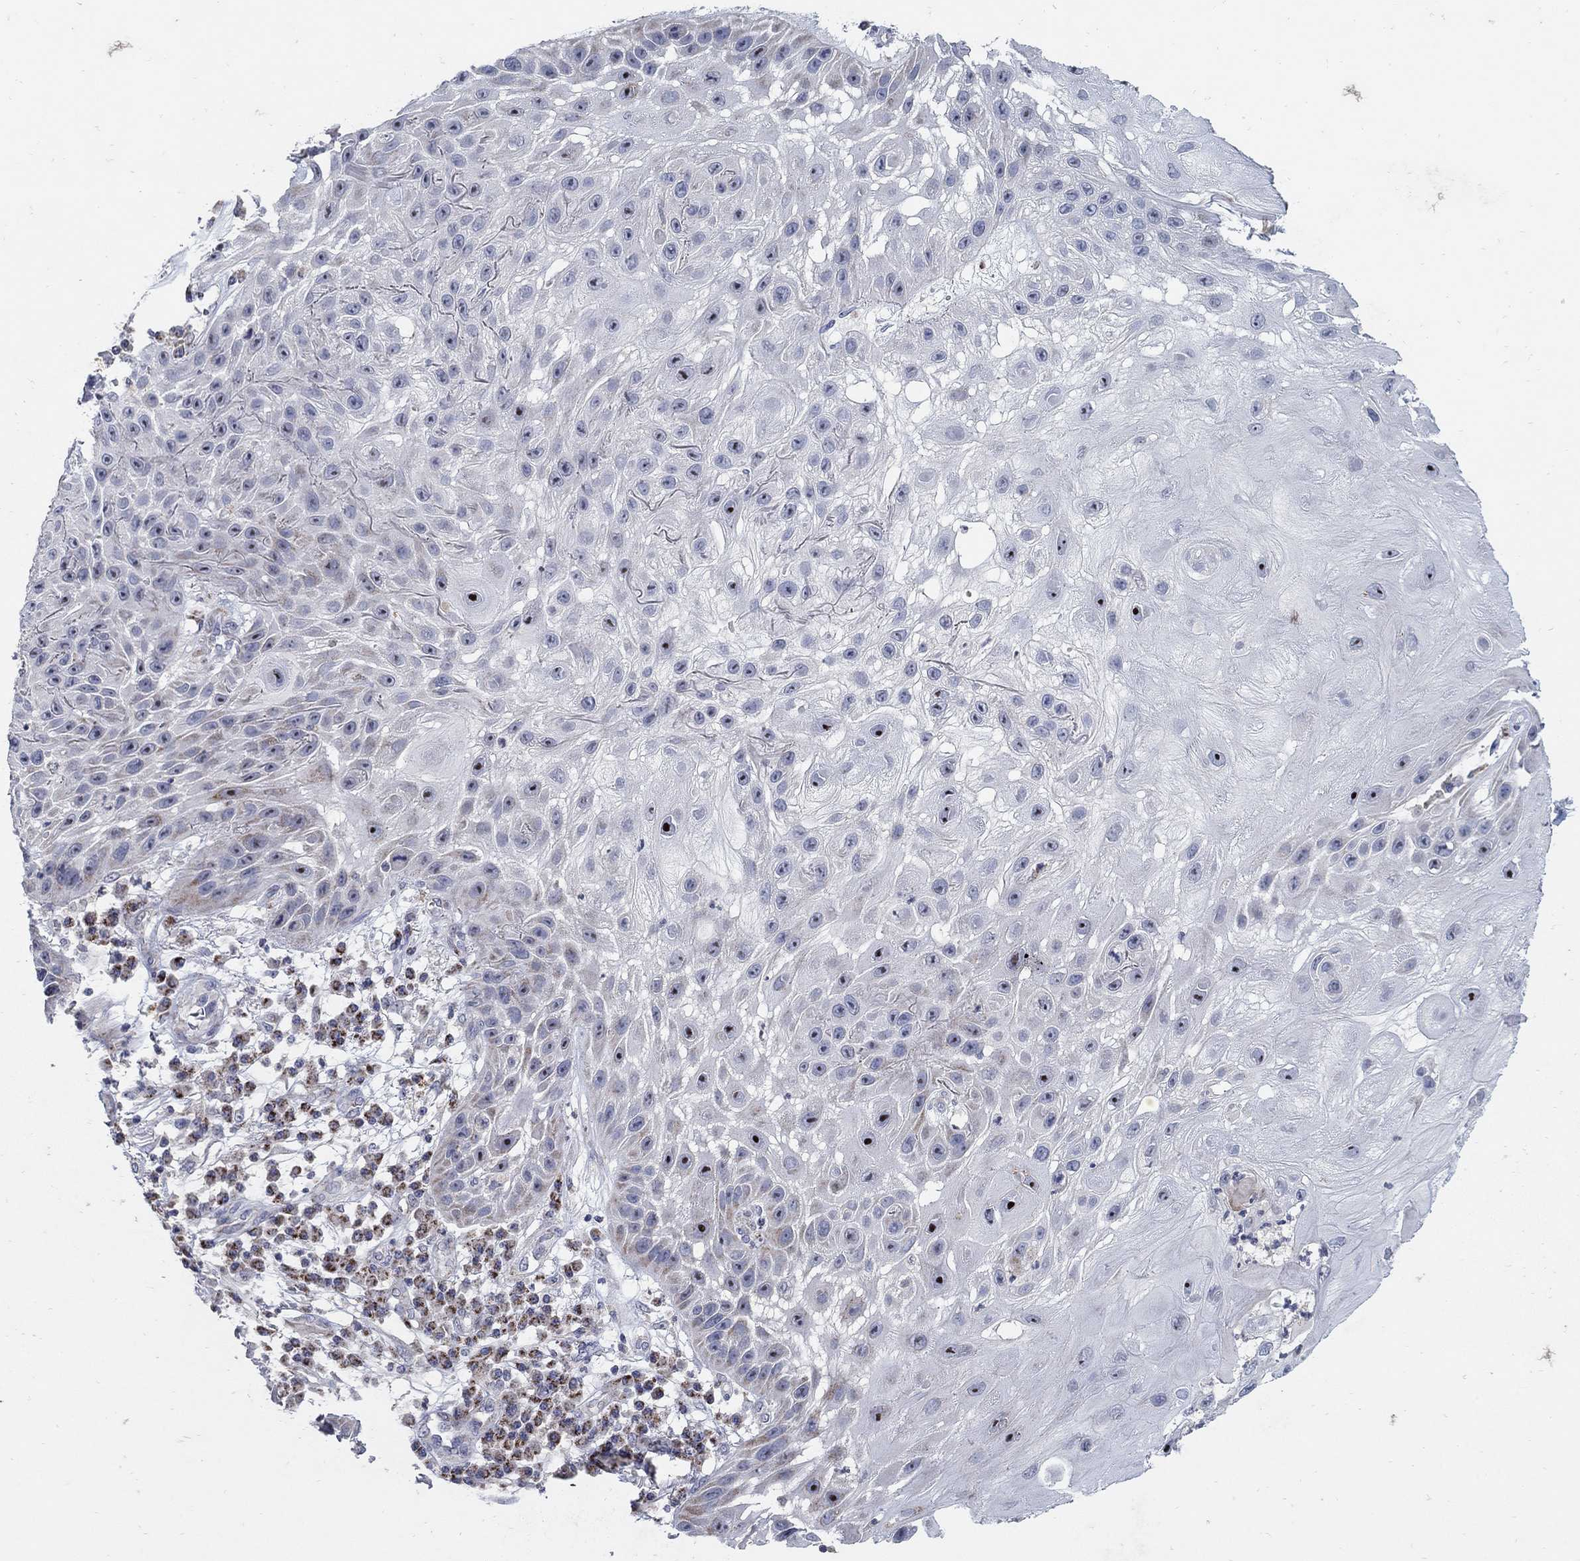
{"staining": {"intensity": "negative", "quantity": "none", "location": "none"}, "tissue": "skin cancer", "cell_type": "Tumor cells", "image_type": "cancer", "snomed": [{"axis": "morphology", "description": "Normal tissue, NOS"}, {"axis": "morphology", "description": "Squamous cell carcinoma, NOS"}, {"axis": "topography", "description": "Skin"}], "caption": "IHC micrograph of neoplastic tissue: skin cancer stained with DAB (3,3'-diaminobenzidine) exhibits no significant protein staining in tumor cells. (Brightfield microscopy of DAB immunohistochemistry (IHC) at high magnification).", "gene": "HMX2", "patient": {"sex": "male", "age": 79}}